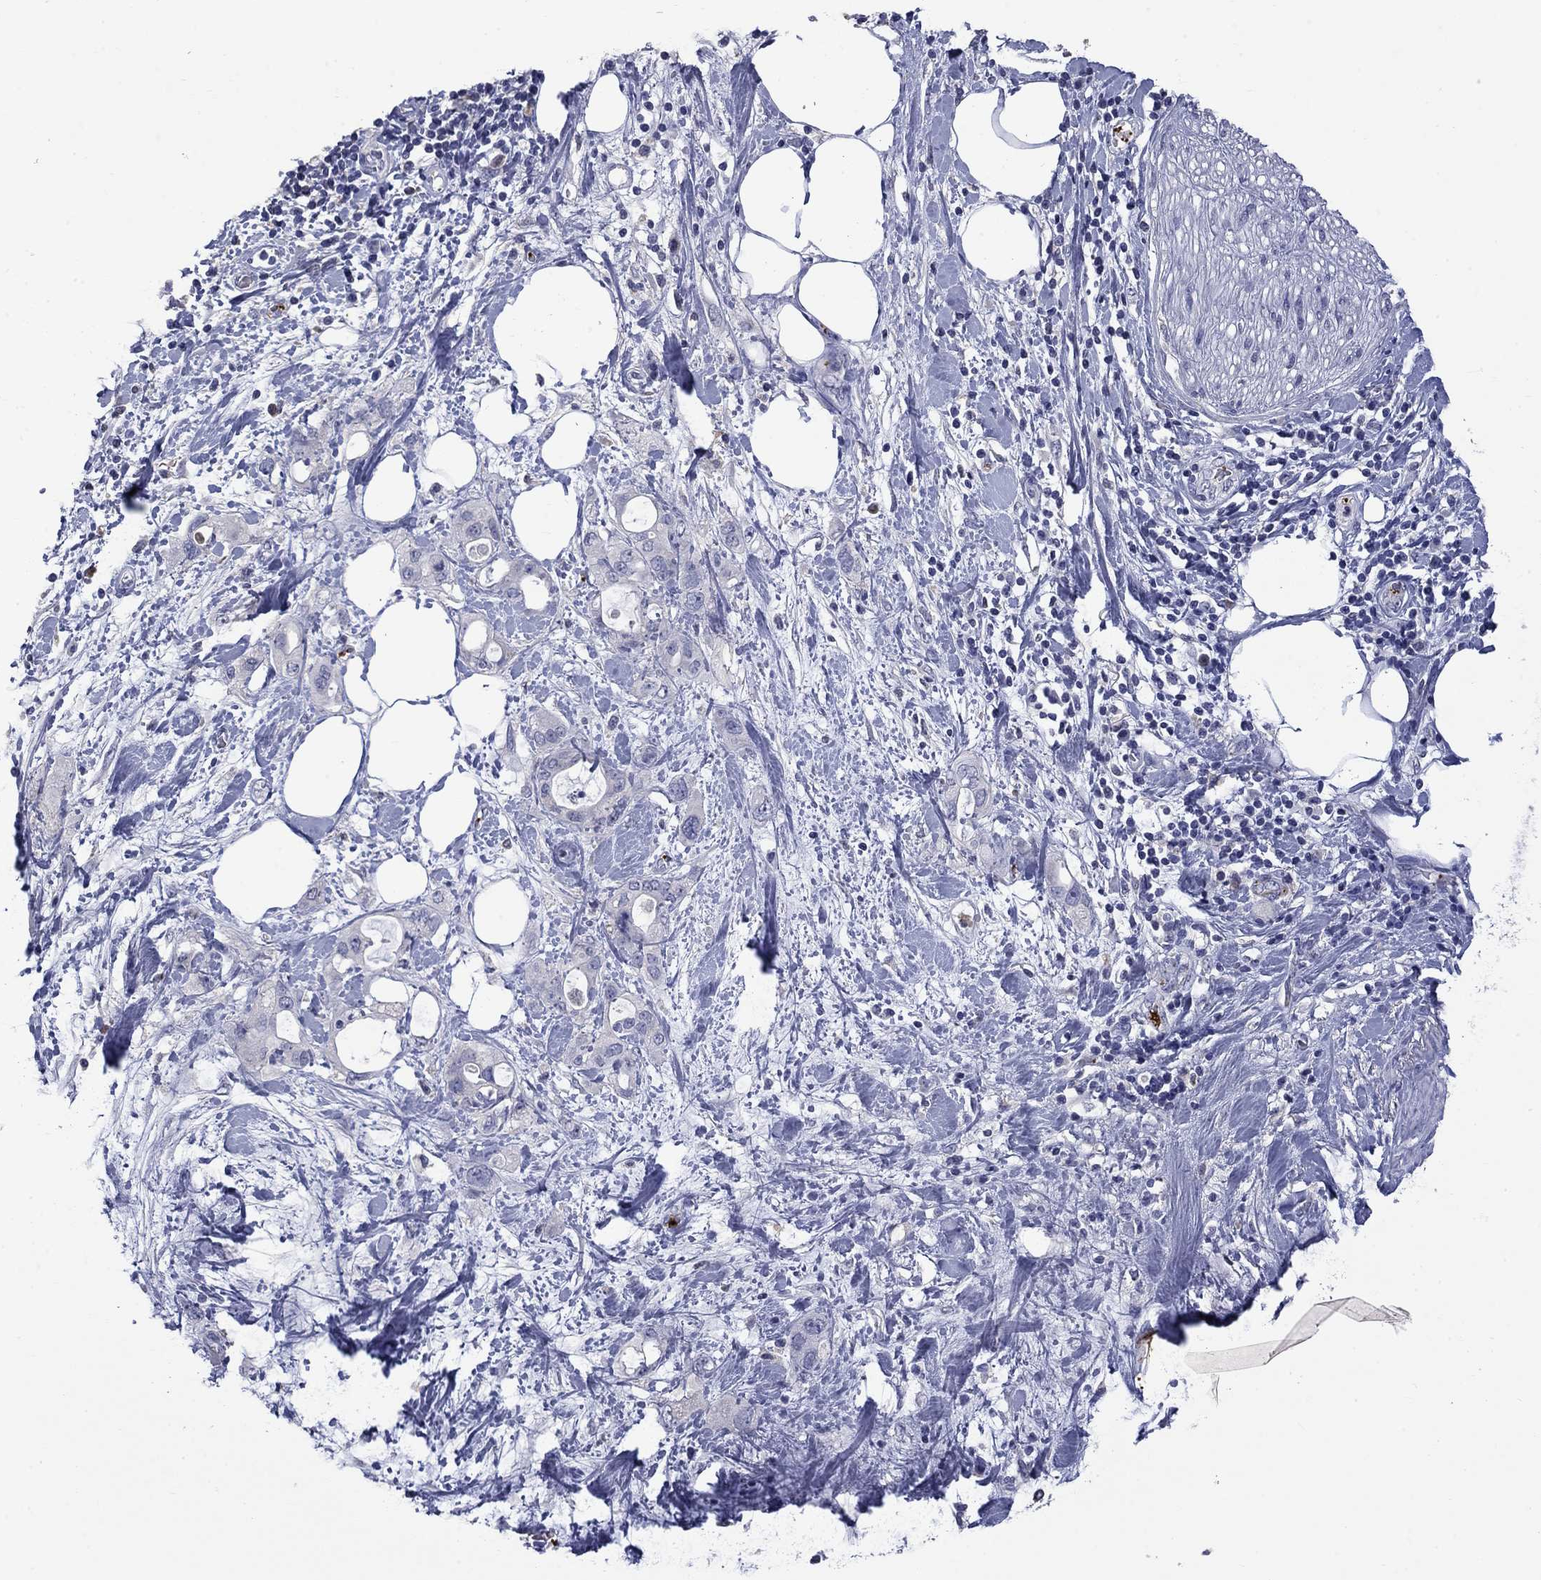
{"staining": {"intensity": "negative", "quantity": "none", "location": "none"}, "tissue": "pancreatic cancer", "cell_type": "Tumor cells", "image_type": "cancer", "snomed": [{"axis": "morphology", "description": "Adenocarcinoma, NOS"}, {"axis": "topography", "description": "Pancreas"}], "caption": "This micrograph is of pancreatic adenocarcinoma stained with immunohistochemistry to label a protein in brown with the nuclei are counter-stained blue. There is no staining in tumor cells.", "gene": "PLEK", "patient": {"sex": "female", "age": 56}}